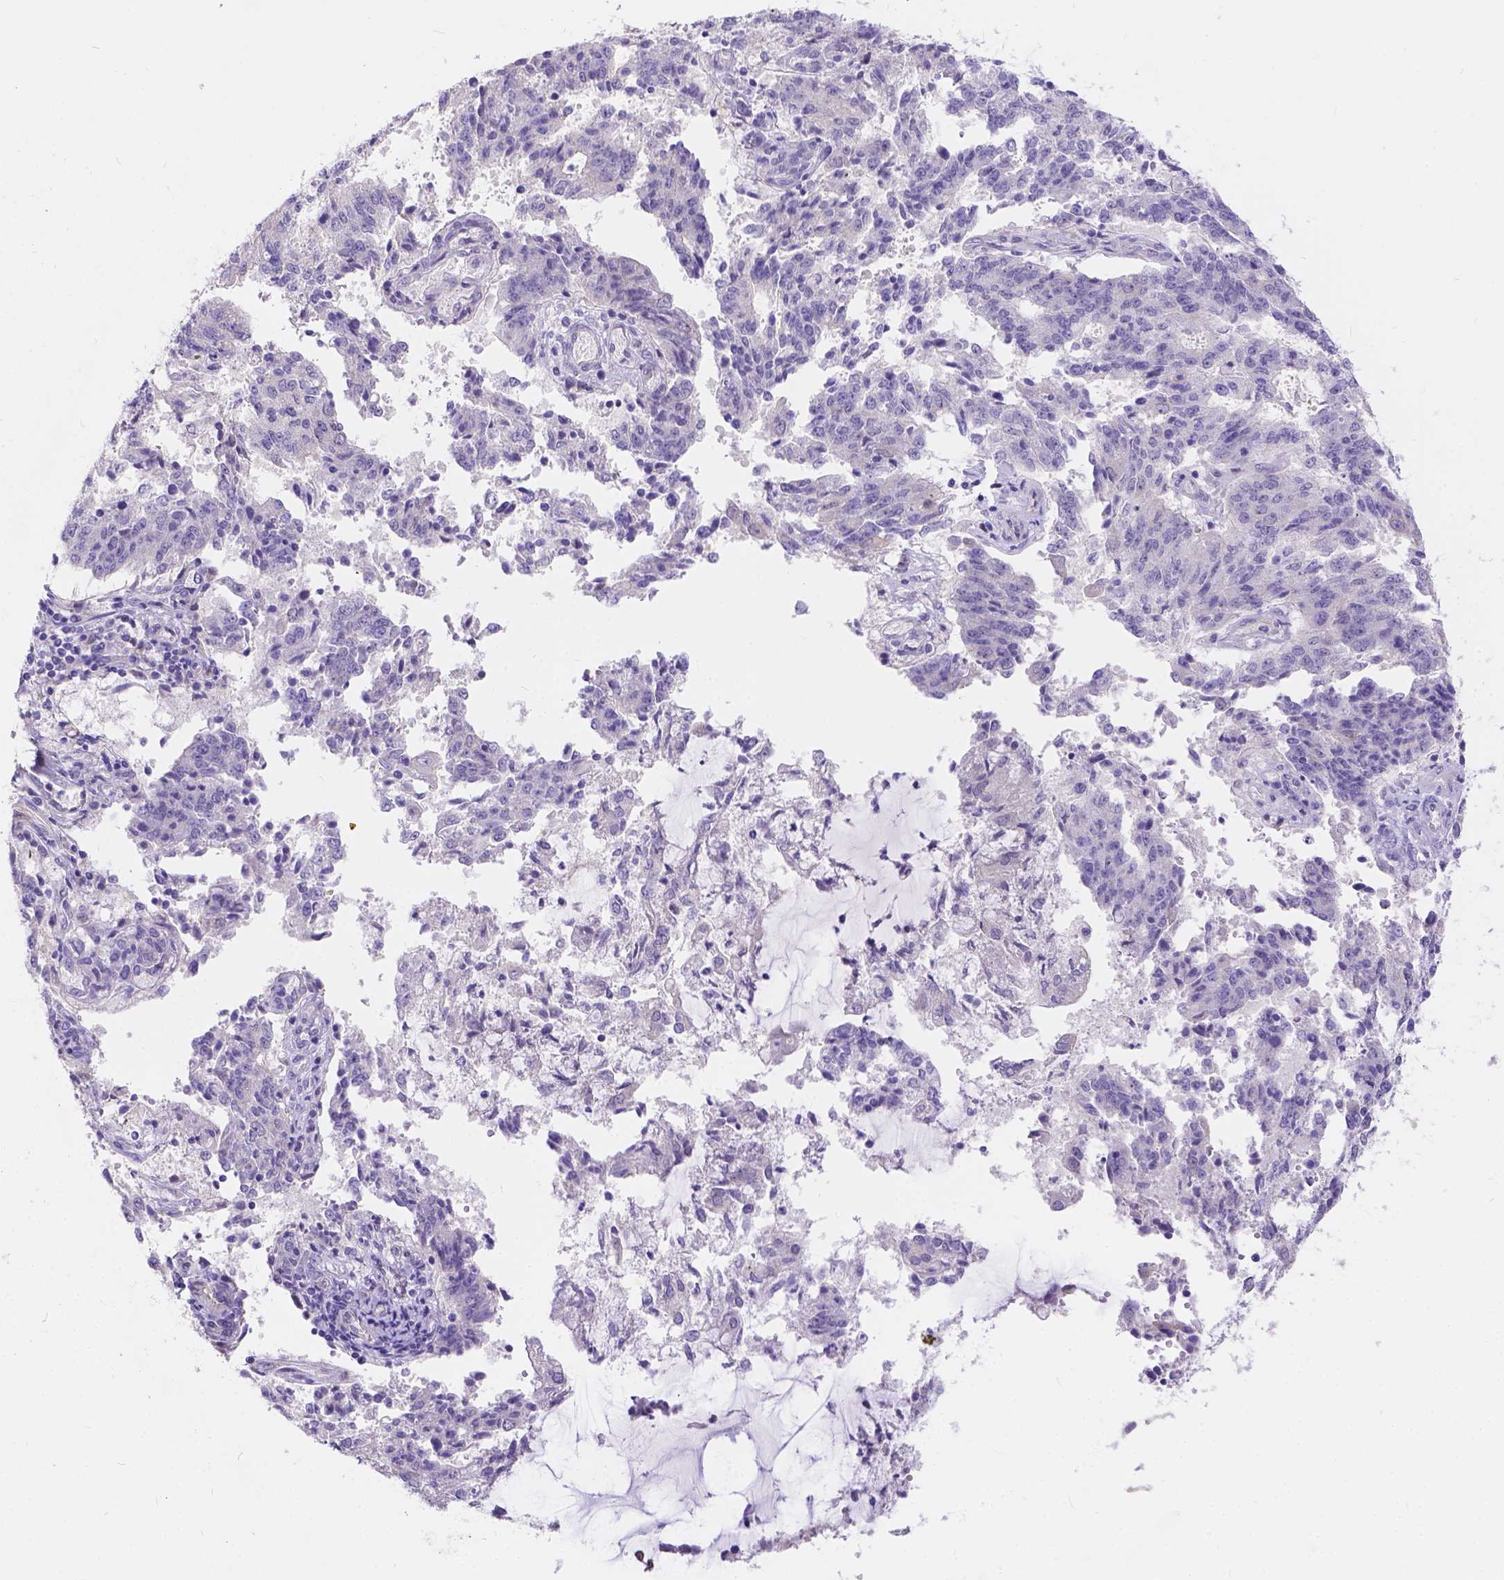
{"staining": {"intensity": "negative", "quantity": "none", "location": "none"}, "tissue": "endometrial cancer", "cell_type": "Tumor cells", "image_type": "cancer", "snomed": [{"axis": "morphology", "description": "Adenocarcinoma, NOS"}, {"axis": "topography", "description": "Endometrium"}], "caption": "Human adenocarcinoma (endometrial) stained for a protein using immunohistochemistry displays no positivity in tumor cells.", "gene": "DLEC1", "patient": {"sex": "female", "age": 82}}